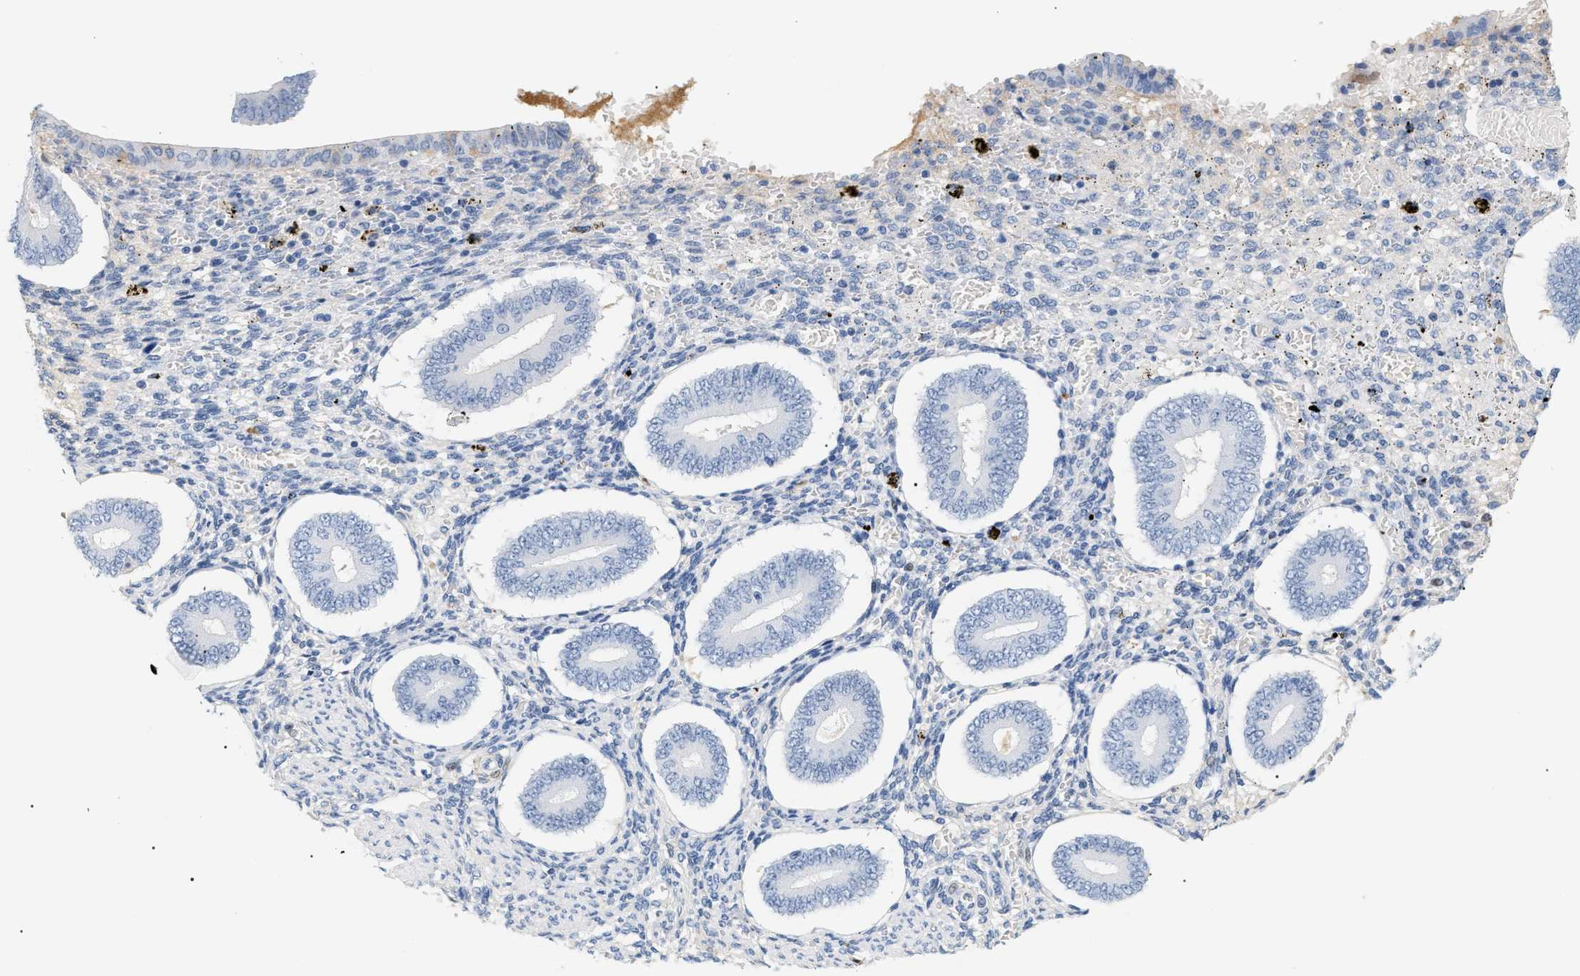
{"staining": {"intensity": "negative", "quantity": "none", "location": "none"}, "tissue": "endometrium", "cell_type": "Cells in endometrial stroma", "image_type": "normal", "snomed": [{"axis": "morphology", "description": "Normal tissue, NOS"}, {"axis": "topography", "description": "Endometrium"}], "caption": "Histopathology image shows no protein expression in cells in endometrial stroma of unremarkable endometrium.", "gene": "CFH", "patient": {"sex": "female", "age": 42}}